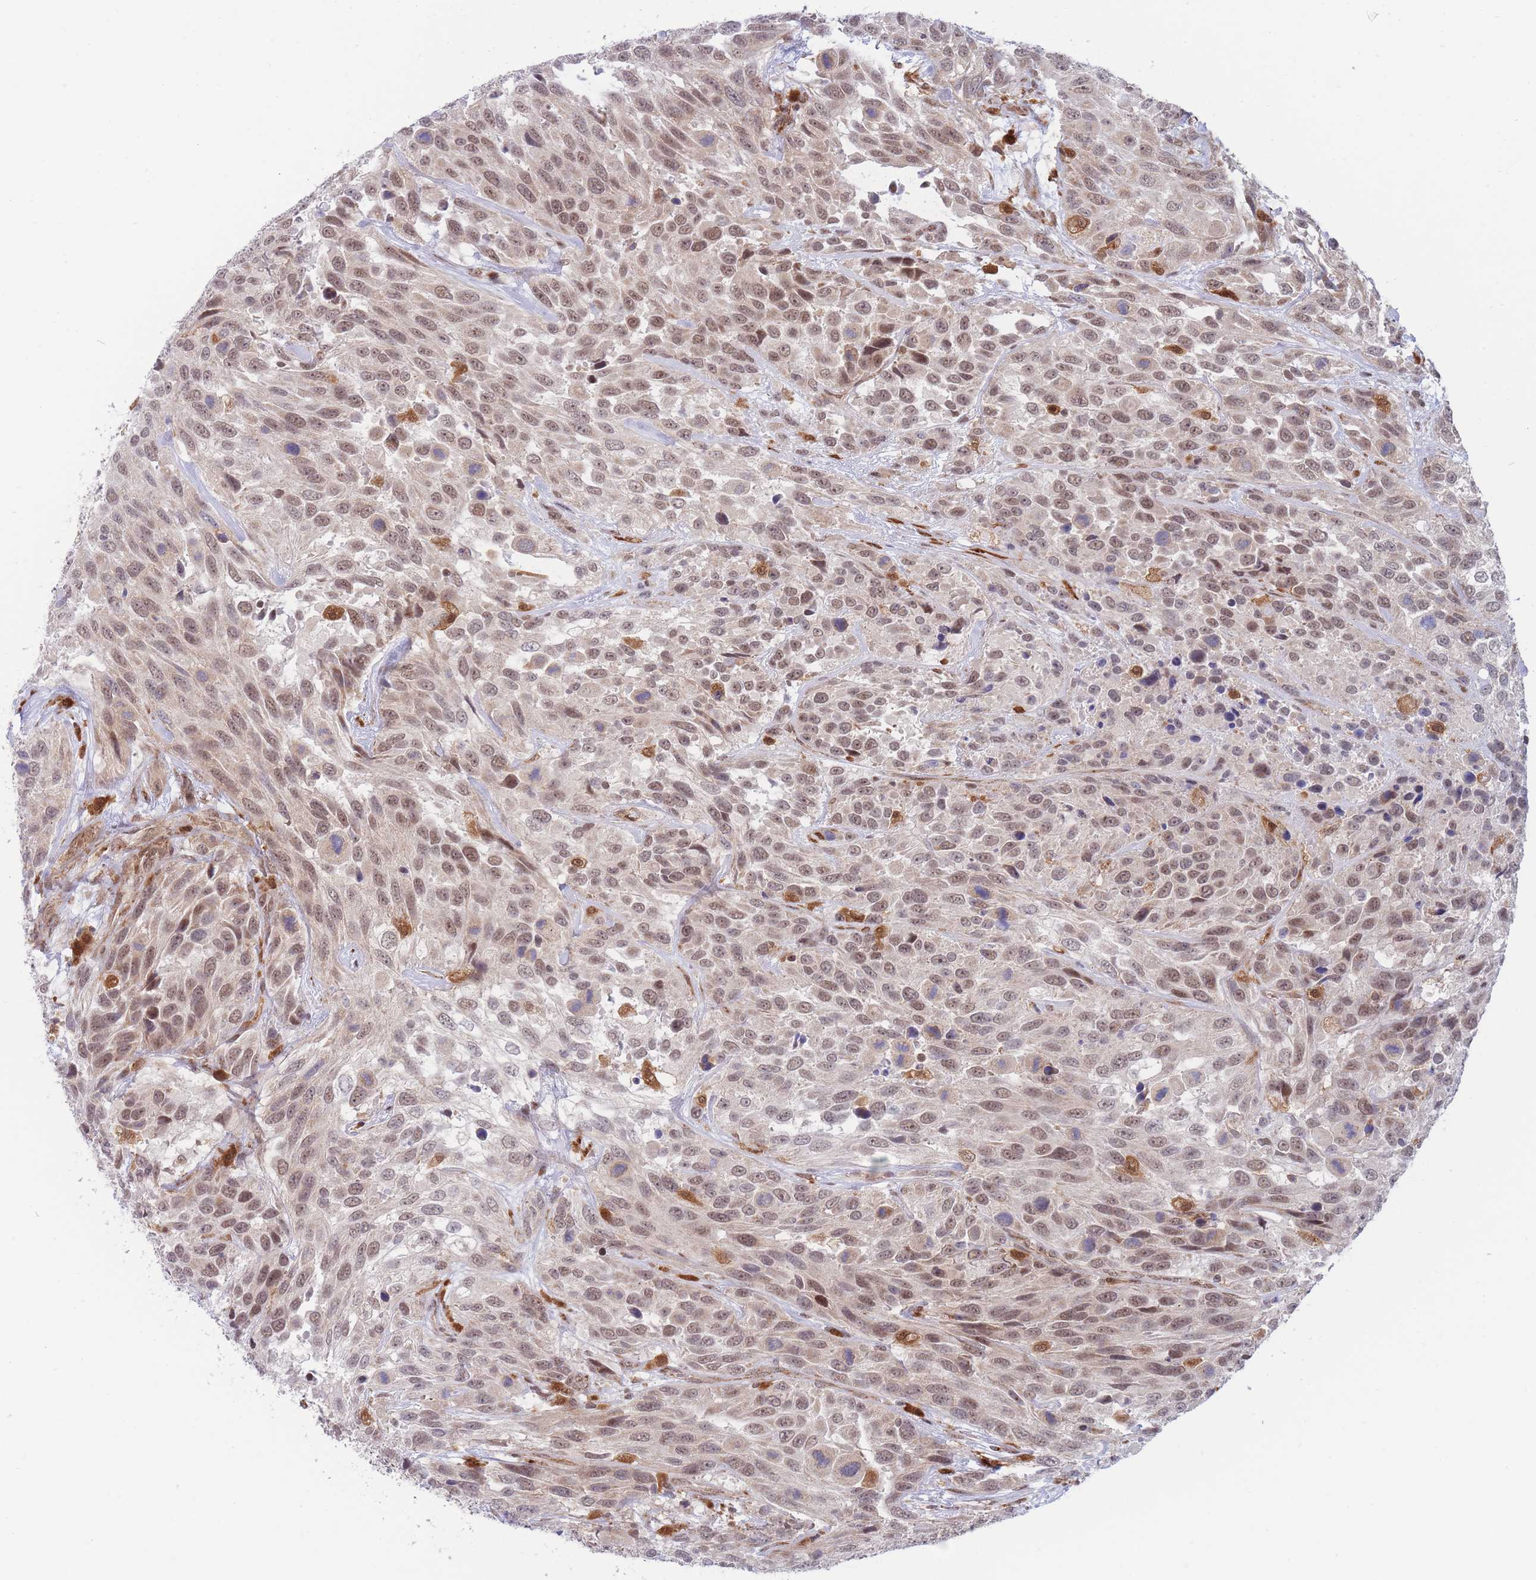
{"staining": {"intensity": "weak", "quantity": ">75%", "location": "nuclear"}, "tissue": "urothelial cancer", "cell_type": "Tumor cells", "image_type": "cancer", "snomed": [{"axis": "morphology", "description": "Urothelial carcinoma, High grade"}, {"axis": "topography", "description": "Urinary bladder"}], "caption": "Approximately >75% of tumor cells in urothelial cancer show weak nuclear protein positivity as visualized by brown immunohistochemical staining.", "gene": "BOD1L1", "patient": {"sex": "female", "age": 70}}